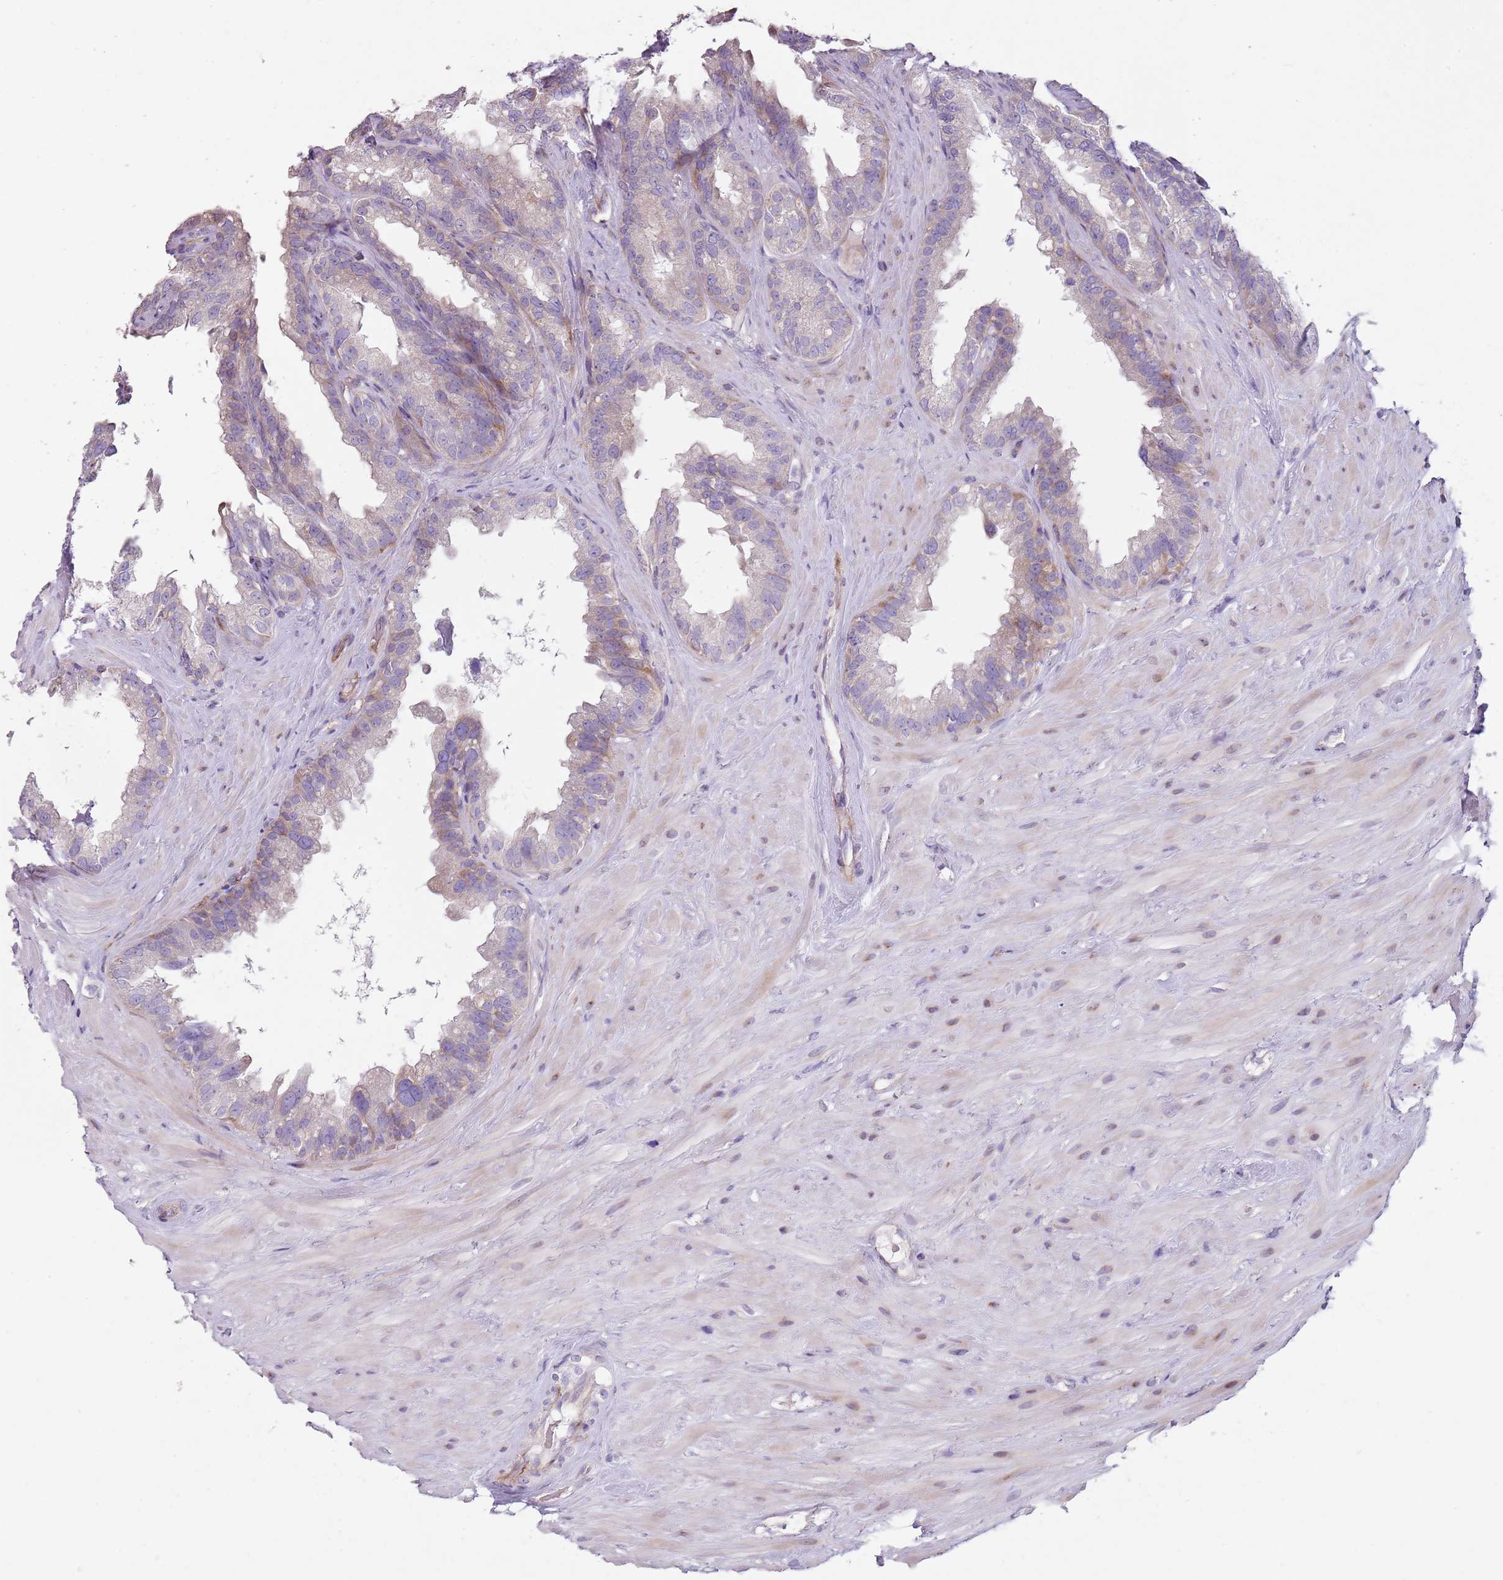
{"staining": {"intensity": "negative", "quantity": "none", "location": "none"}, "tissue": "seminal vesicle", "cell_type": "Glandular cells", "image_type": "normal", "snomed": [{"axis": "morphology", "description": "Normal tissue, NOS"}, {"axis": "topography", "description": "Seminal veicle"}], "caption": "DAB (3,3'-diaminobenzidine) immunohistochemical staining of normal human seminal vesicle shows no significant expression in glandular cells. (DAB (3,3'-diaminobenzidine) immunohistochemistry with hematoxylin counter stain).", "gene": "ZNF583", "patient": {"sex": "male", "age": 80}}